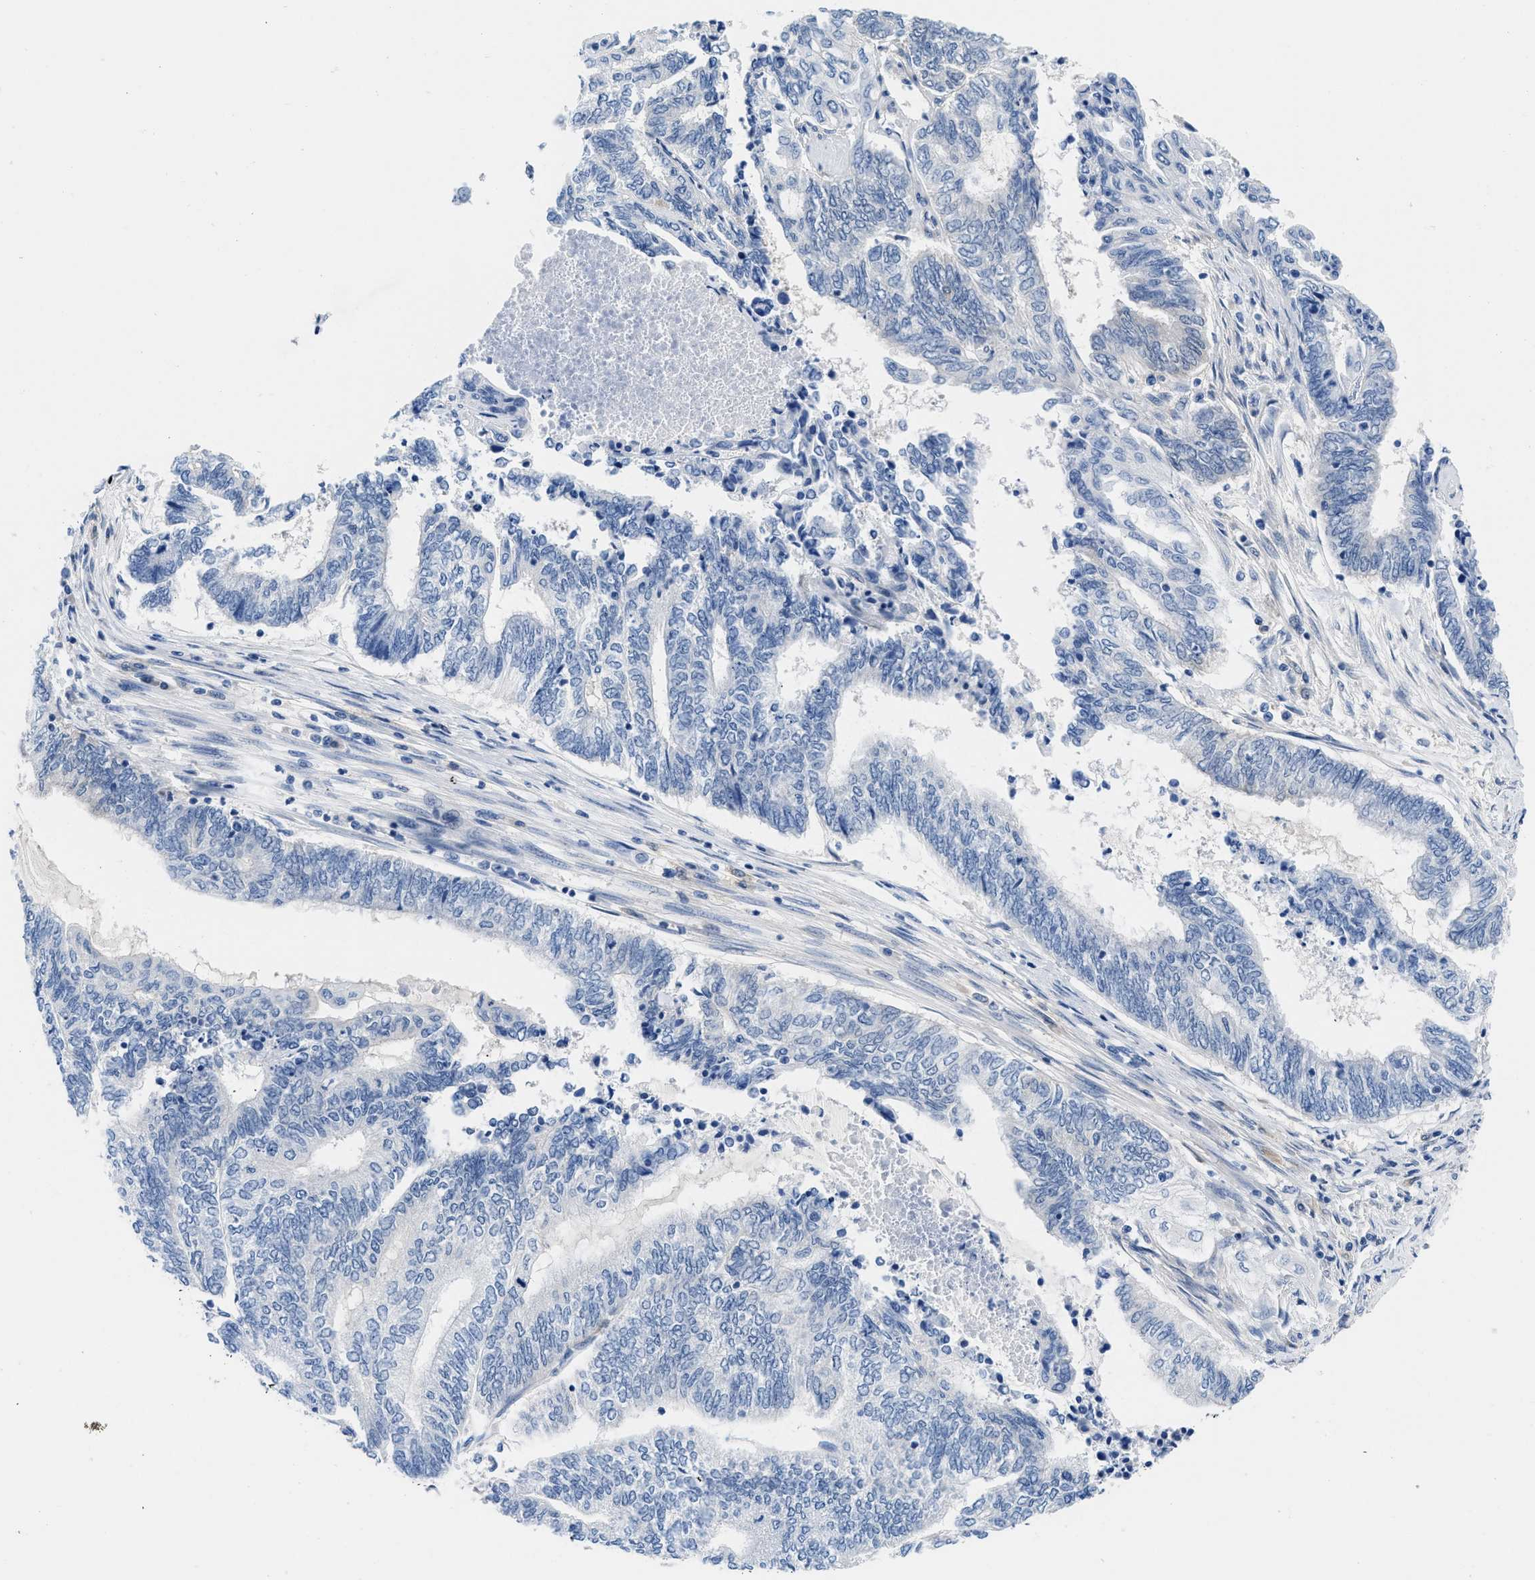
{"staining": {"intensity": "negative", "quantity": "none", "location": "none"}, "tissue": "endometrial cancer", "cell_type": "Tumor cells", "image_type": "cancer", "snomed": [{"axis": "morphology", "description": "Adenocarcinoma, NOS"}, {"axis": "topography", "description": "Uterus"}, {"axis": "topography", "description": "Endometrium"}], "caption": "DAB (3,3'-diaminobenzidine) immunohistochemical staining of endometrial cancer (adenocarcinoma) exhibits no significant expression in tumor cells. (DAB IHC with hematoxylin counter stain).", "gene": "CBR1", "patient": {"sex": "female", "age": 70}}